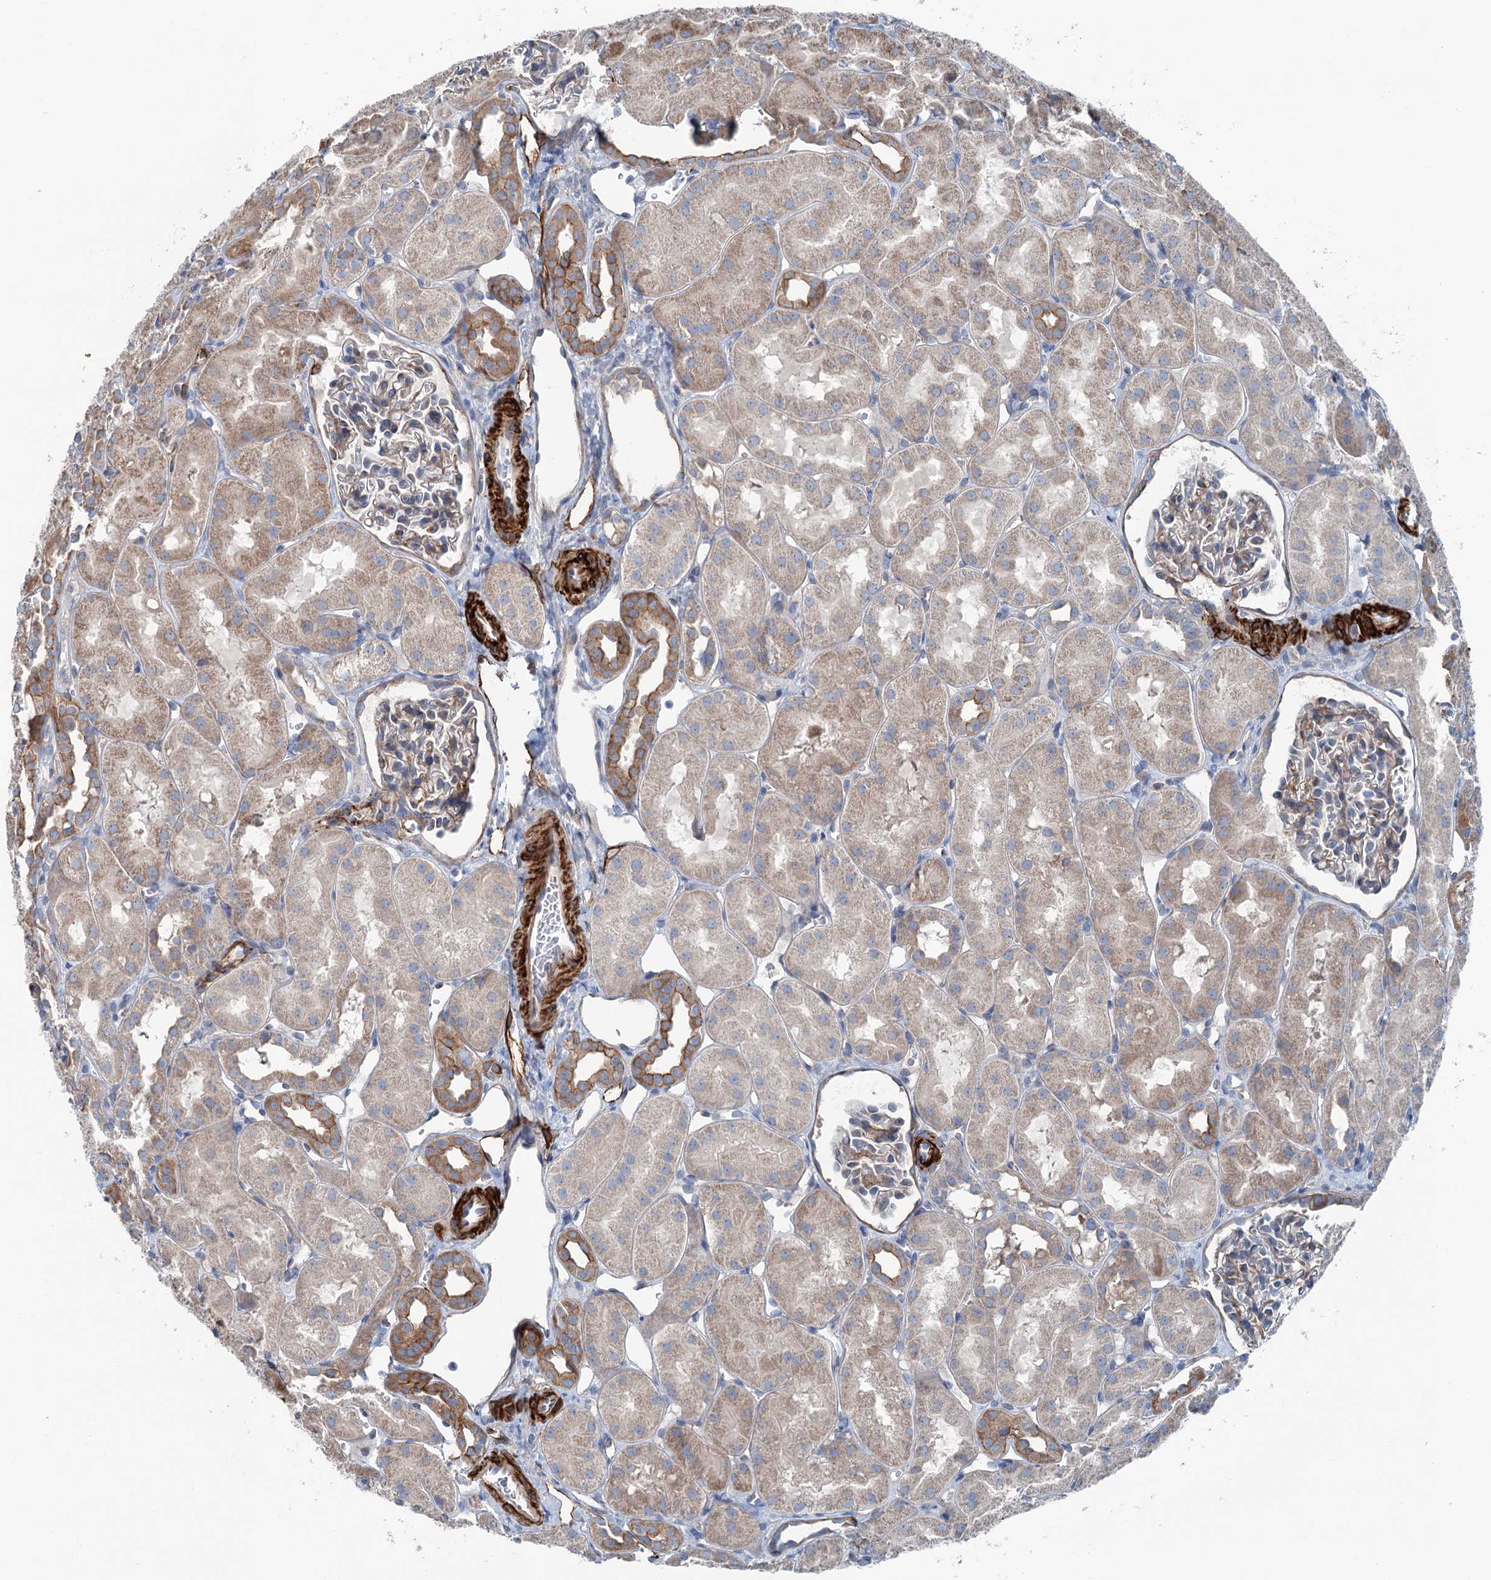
{"staining": {"intensity": "weak", "quantity": "25%-75%", "location": "cytoplasmic/membranous"}, "tissue": "kidney", "cell_type": "Cells in glomeruli", "image_type": "normal", "snomed": [{"axis": "morphology", "description": "Normal tissue, NOS"}, {"axis": "topography", "description": "Kidney"}, {"axis": "topography", "description": "Urinary bladder"}], "caption": "Immunohistochemistry (IHC) micrograph of normal kidney: kidney stained using immunohistochemistry shows low levels of weak protein expression localized specifically in the cytoplasmic/membranous of cells in glomeruli, appearing as a cytoplasmic/membranous brown color.", "gene": "CALCOCO1", "patient": {"sex": "male", "age": 16}}